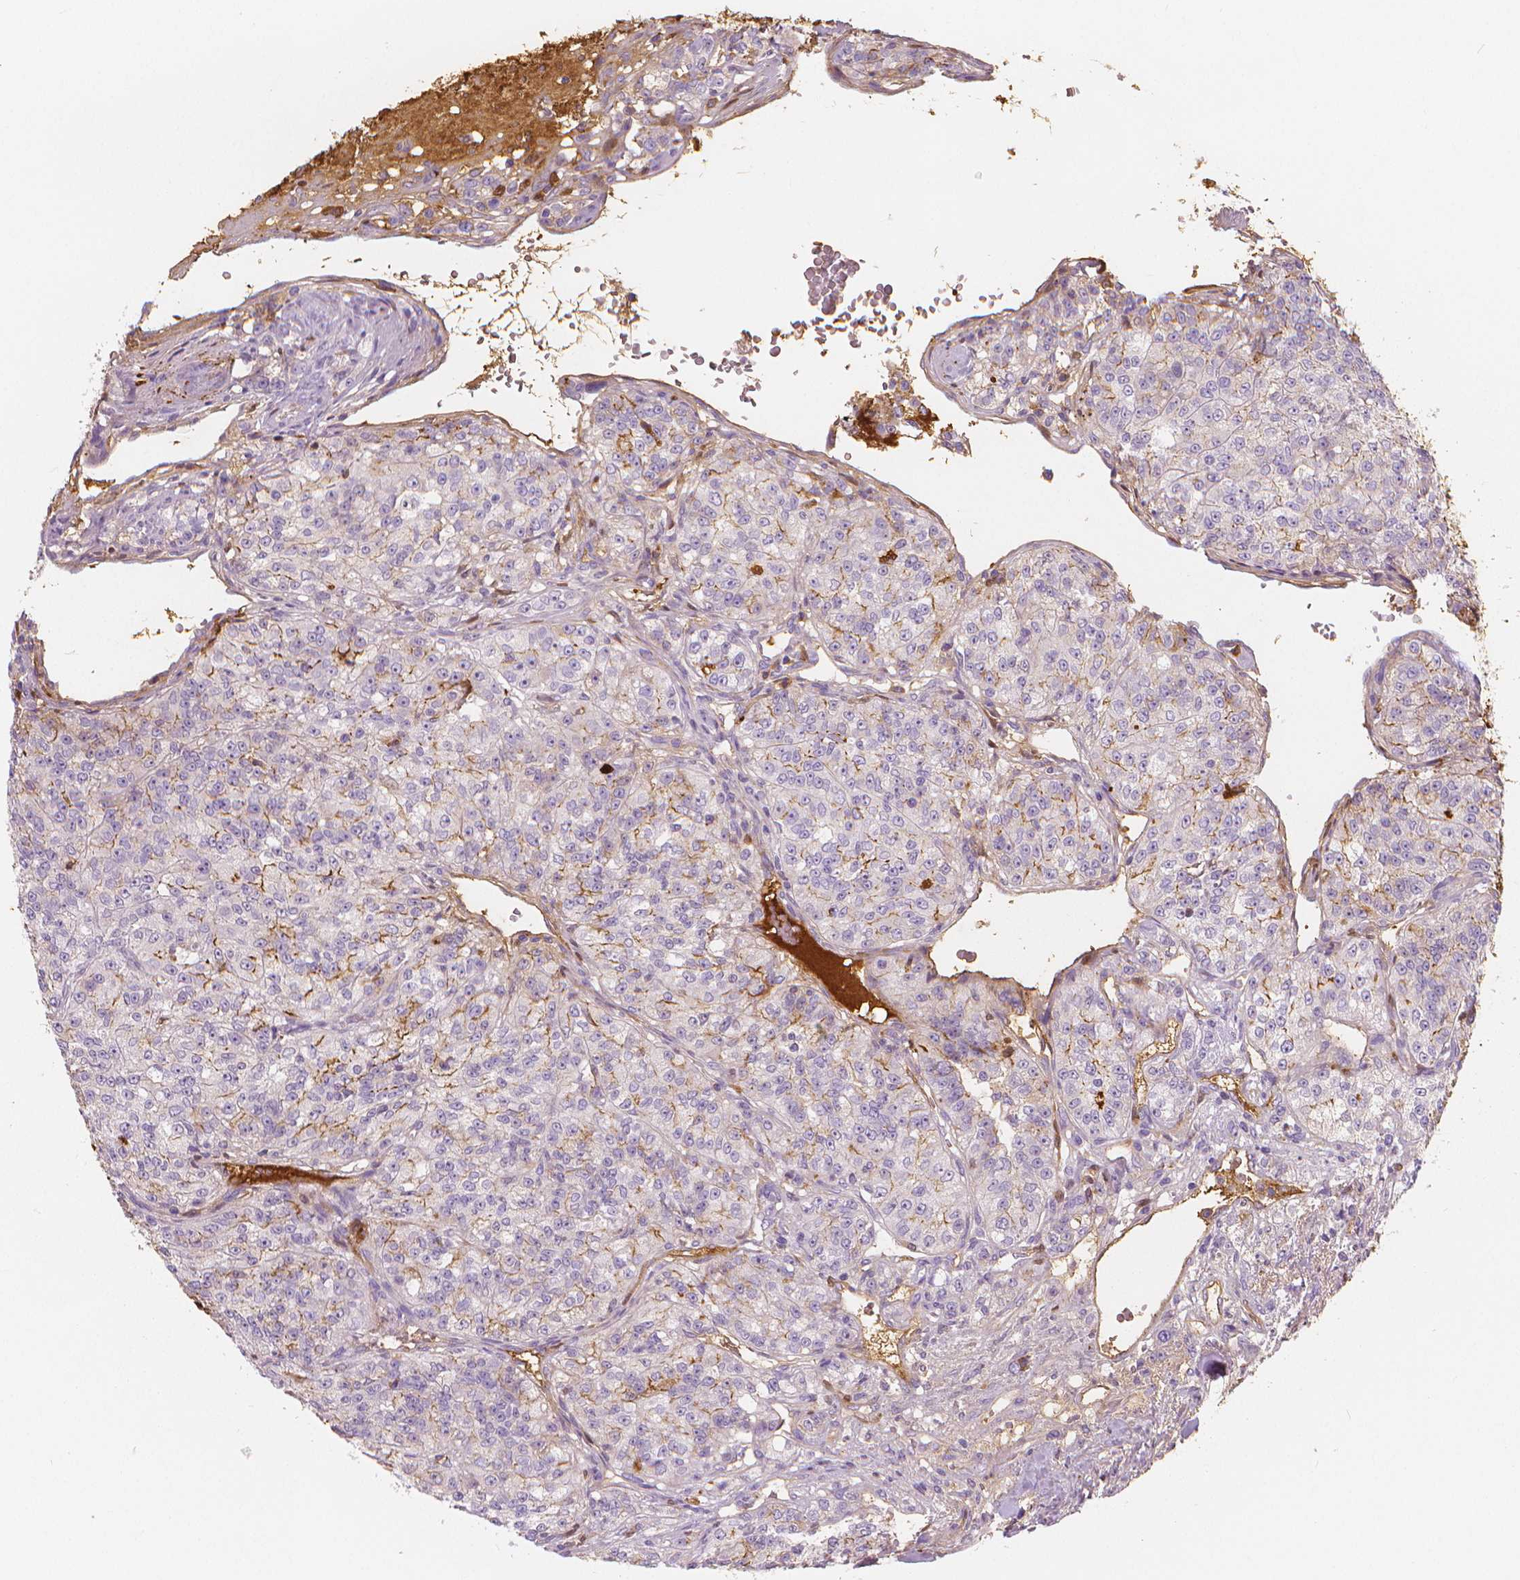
{"staining": {"intensity": "negative", "quantity": "none", "location": "none"}, "tissue": "renal cancer", "cell_type": "Tumor cells", "image_type": "cancer", "snomed": [{"axis": "morphology", "description": "Adenocarcinoma, NOS"}, {"axis": "topography", "description": "Kidney"}], "caption": "Tumor cells are negative for brown protein staining in renal cancer.", "gene": "APOA4", "patient": {"sex": "female", "age": 63}}